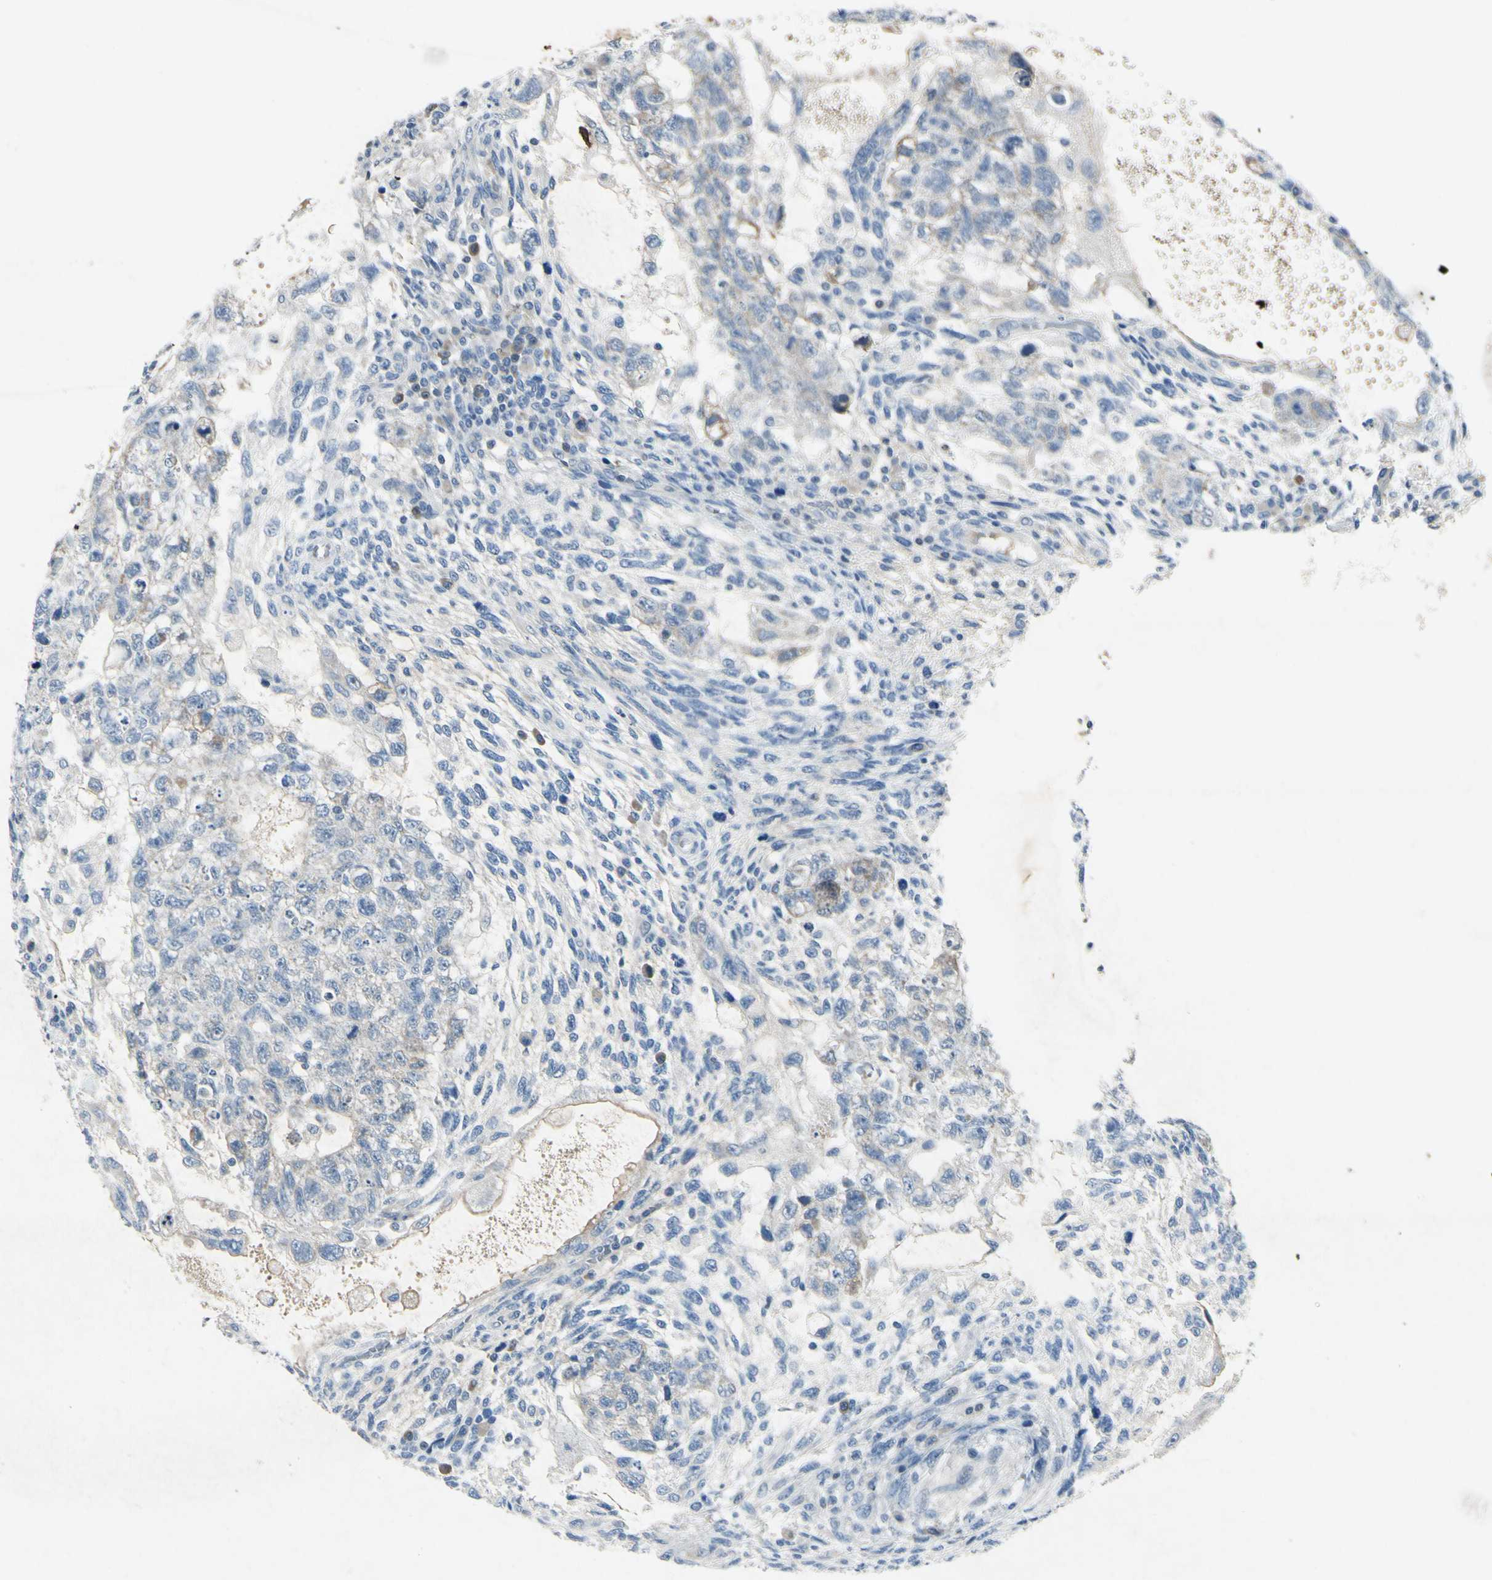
{"staining": {"intensity": "negative", "quantity": "none", "location": "none"}, "tissue": "testis cancer", "cell_type": "Tumor cells", "image_type": "cancer", "snomed": [{"axis": "morphology", "description": "Normal tissue, NOS"}, {"axis": "morphology", "description": "Carcinoma, Embryonal, NOS"}, {"axis": "topography", "description": "Testis"}], "caption": "A photomicrograph of human testis cancer (embryonal carcinoma) is negative for staining in tumor cells.", "gene": "SNAP91", "patient": {"sex": "male", "age": 36}}